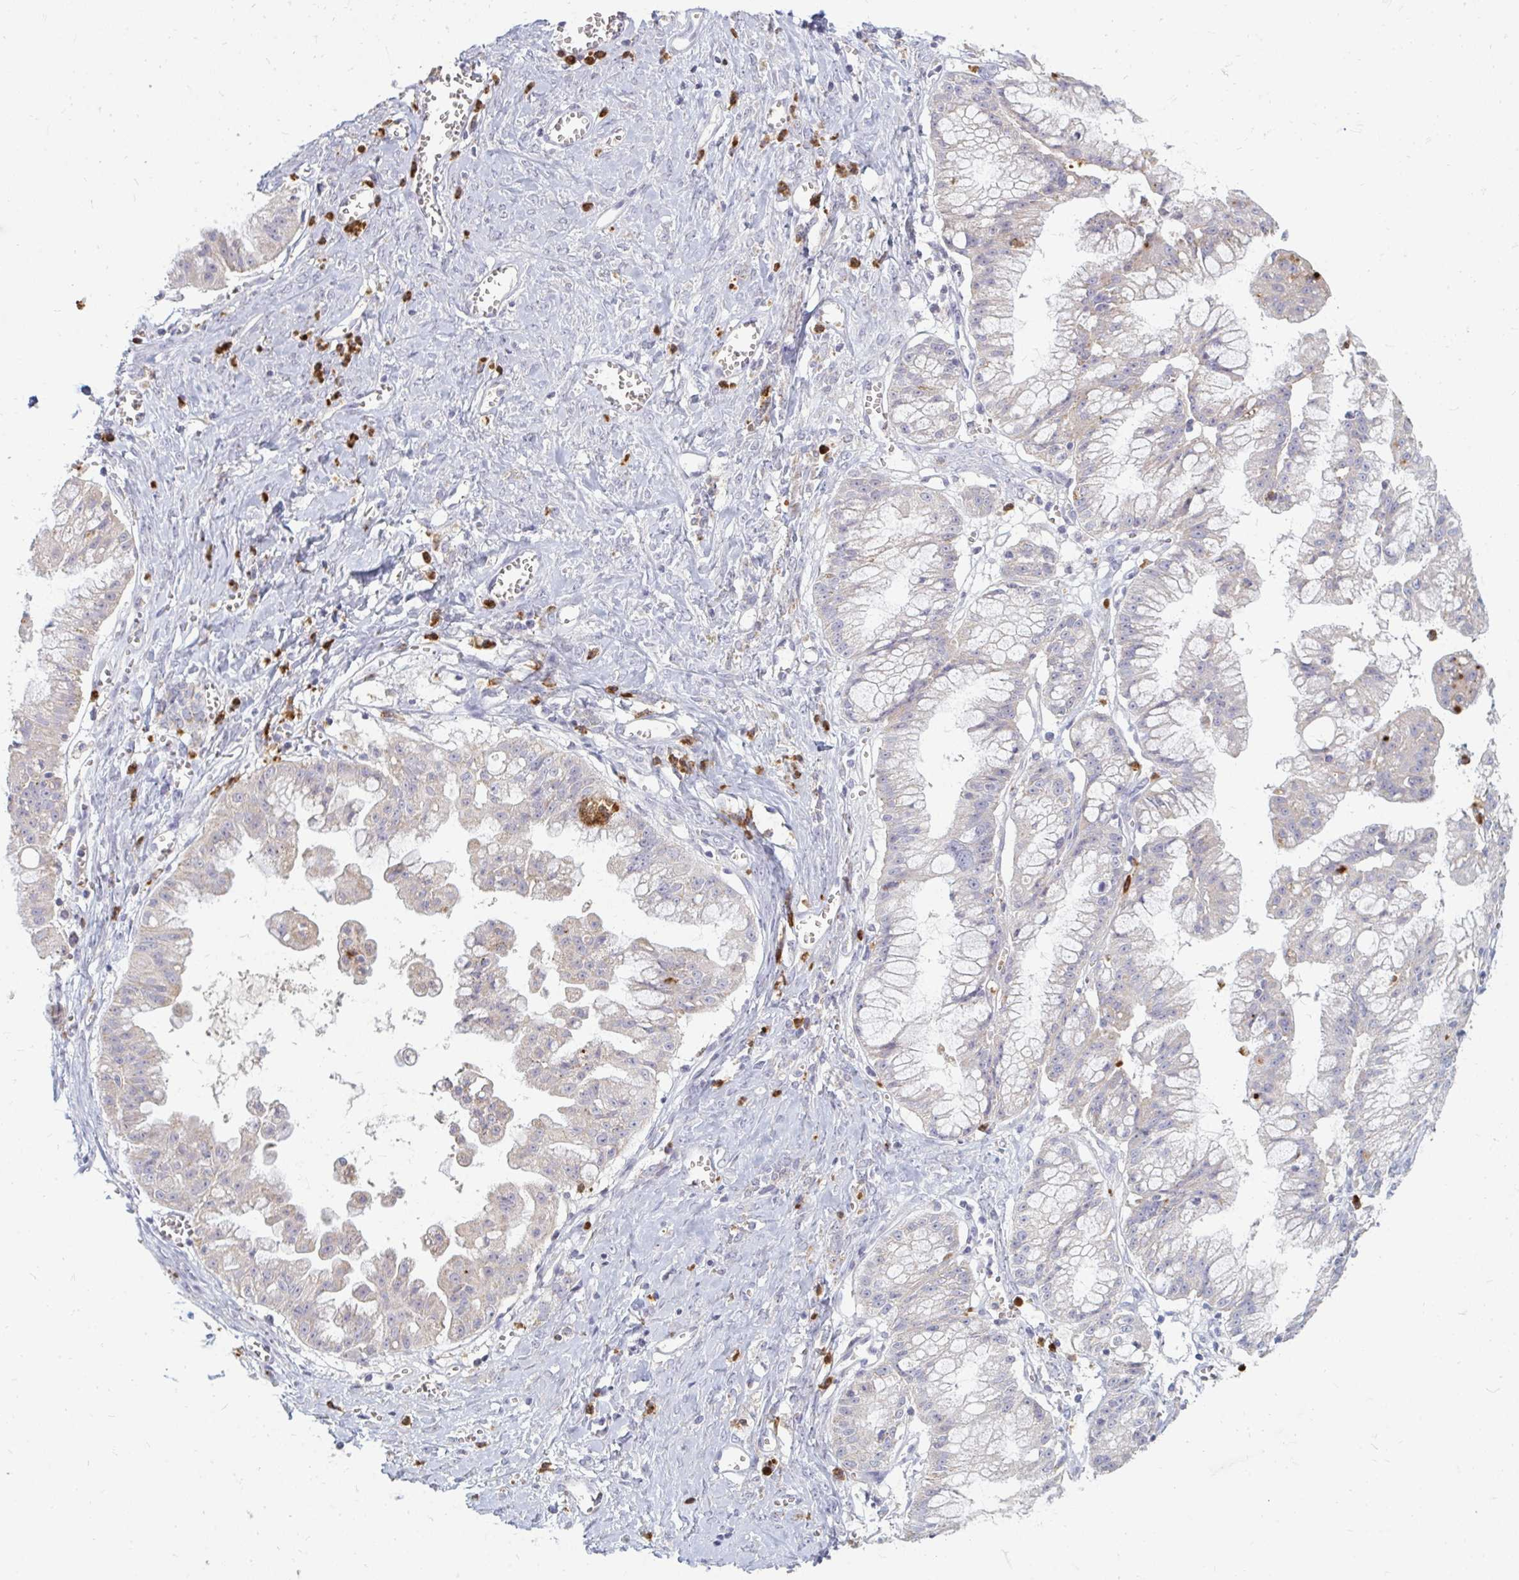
{"staining": {"intensity": "weak", "quantity": "<25%", "location": "cytoplasmic/membranous"}, "tissue": "ovarian cancer", "cell_type": "Tumor cells", "image_type": "cancer", "snomed": [{"axis": "morphology", "description": "Cystadenocarcinoma, mucinous, NOS"}, {"axis": "topography", "description": "Ovary"}], "caption": "The immunohistochemistry (IHC) histopathology image has no significant expression in tumor cells of ovarian mucinous cystadenocarcinoma tissue.", "gene": "RAB33A", "patient": {"sex": "female", "age": 70}}